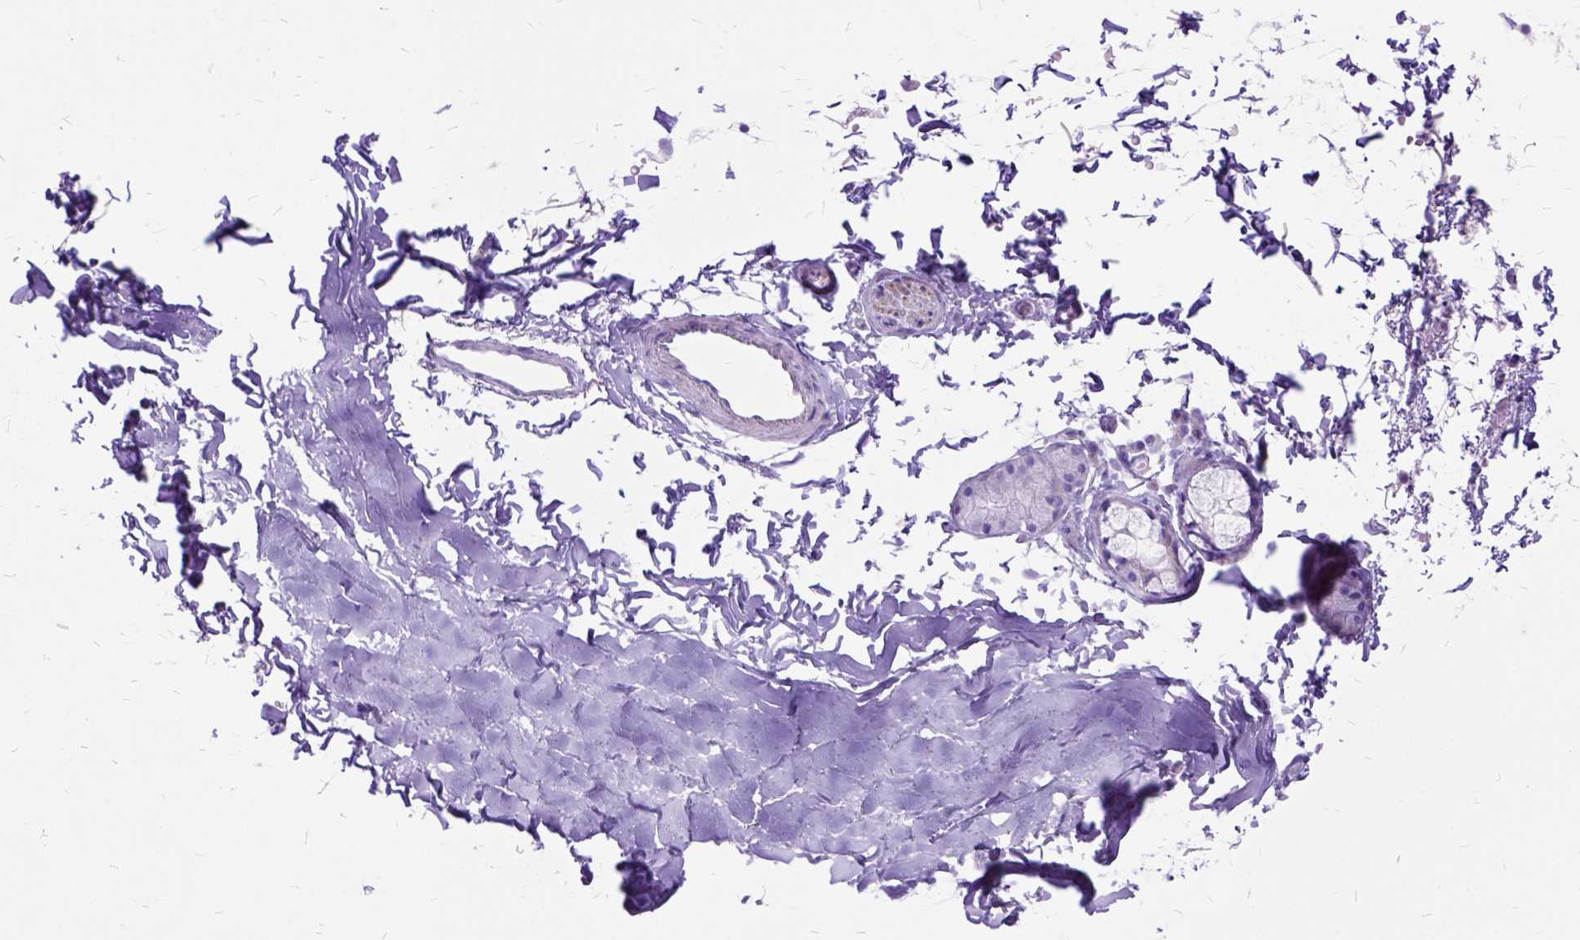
{"staining": {"intensity": "negative", "quantity": "none", "location": "none"}, "tissue": "soft tissue", "cell_type": "Chondrocytes", "image_type": "normal", "snomed": [{"axis": "morphology", "description": "Normal tissue, NOS"}, {"axis": "topography", "description": "Cartilage tissue"}, {"axis": "topography", "description": "Bronchus"}], "caption": "Chondrocytes are negative for protein expression in normal human soft tissue. (Stains: DAB (3,3'-diaminobenzidine) immunohistochemistry with hematoxylin counter stain, Microscopy: brightfield microscopy at high magnification).", "gene": "DNAH2", "patient": {"sex": "female", "age": 79}}